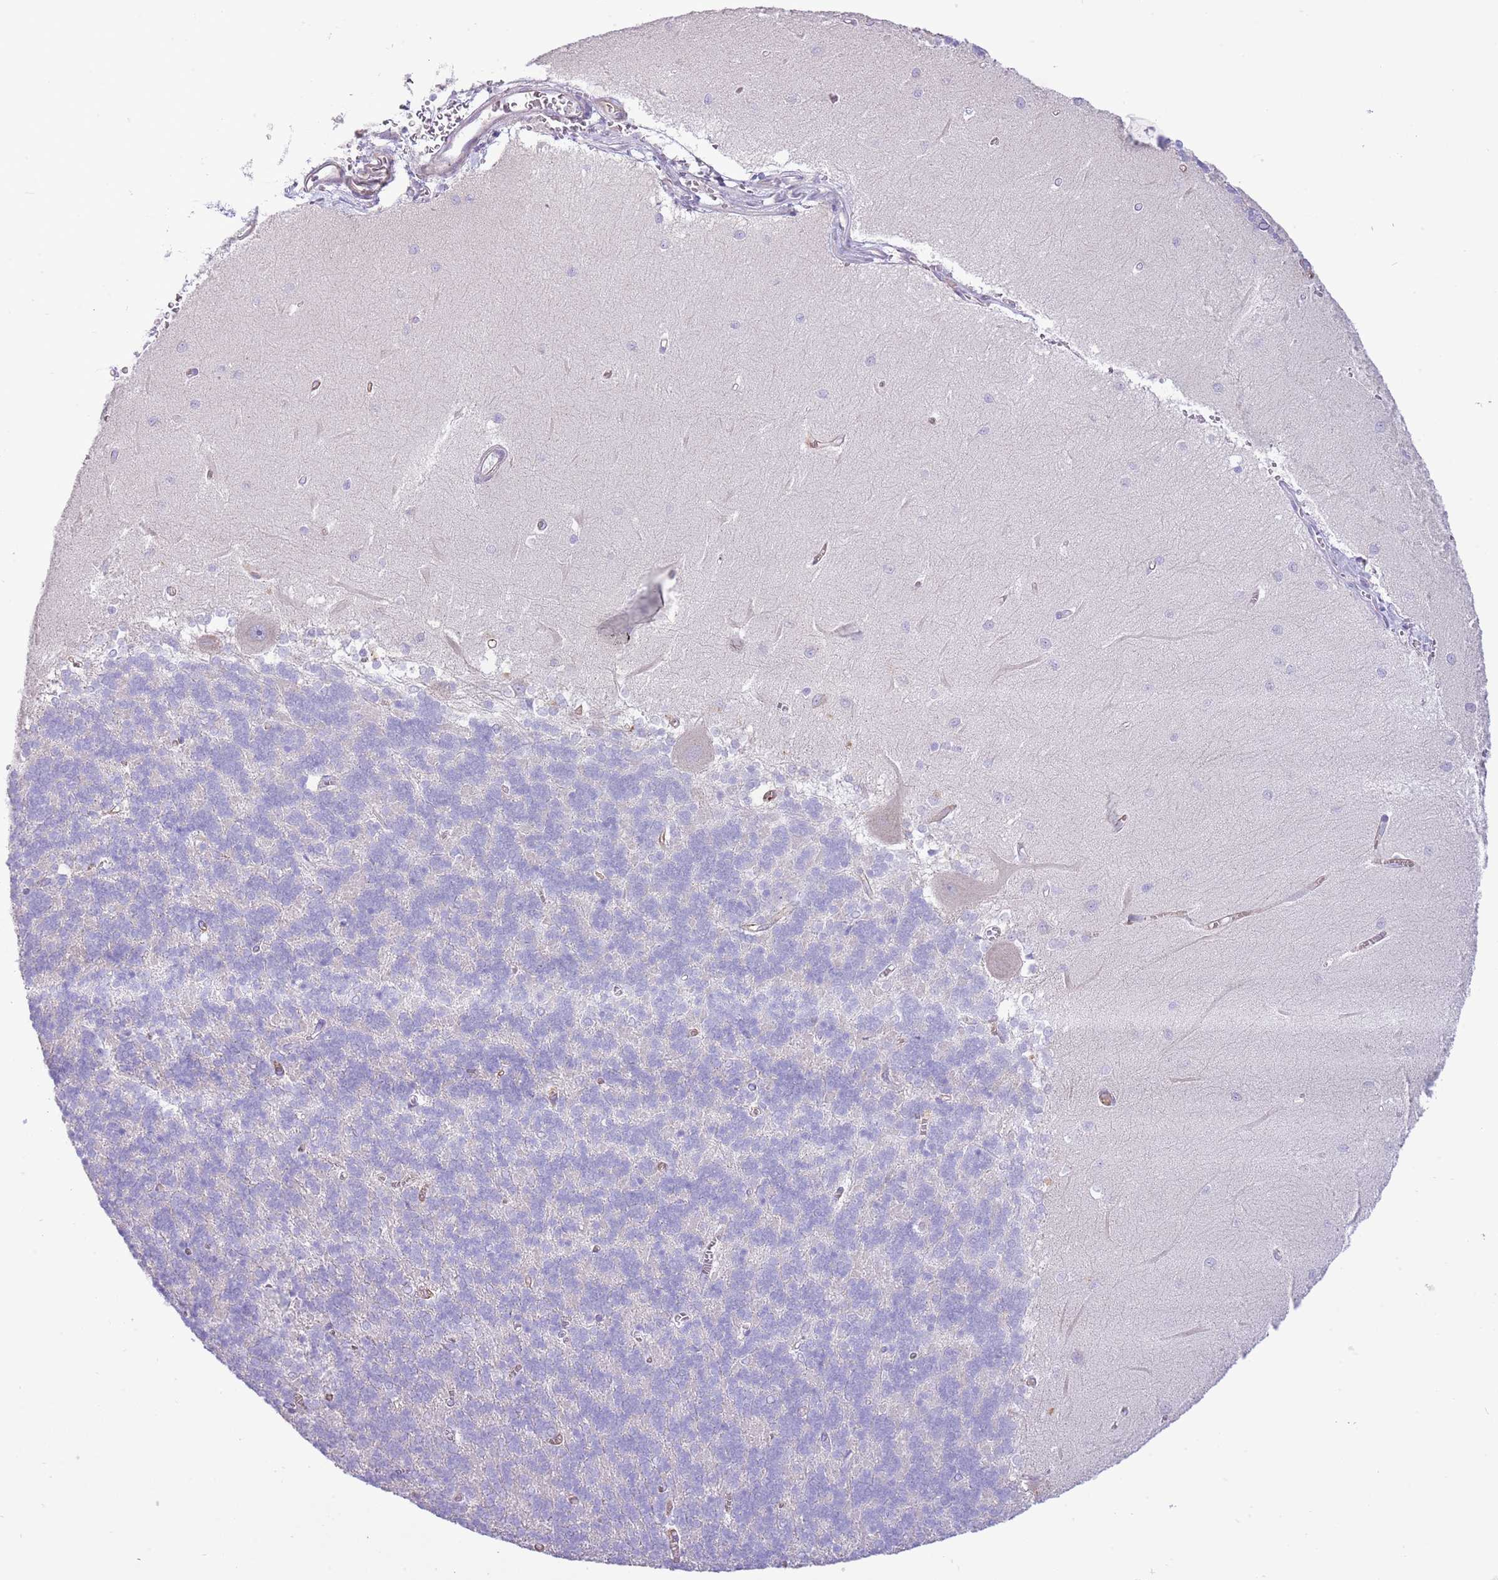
{"staining": {"intensity": "negative", "quantity": "none", "location": "none"}, "tissue": "cerebellum", "cell_type": "Cells in granular layer", "image_type": "normal", "snomed": [{"axis": "morphology", "description": "Normal tissue, NOS"}, {"axis": "topography", "description": "Cerebellum"}], "caption": "Immunohistochemistry (IHC) photomicrograph of normal cerebellum stained for a protein (brown), which shows no positivity in cells in granular layer. The staining was performed using DAB to visualize the protein expression in brown, while the nuclei were stained in blue with hematoxylin (Magnification: 20x).", "gene": "OAZ2", "patient": {"sex": "male", "age": 37}}